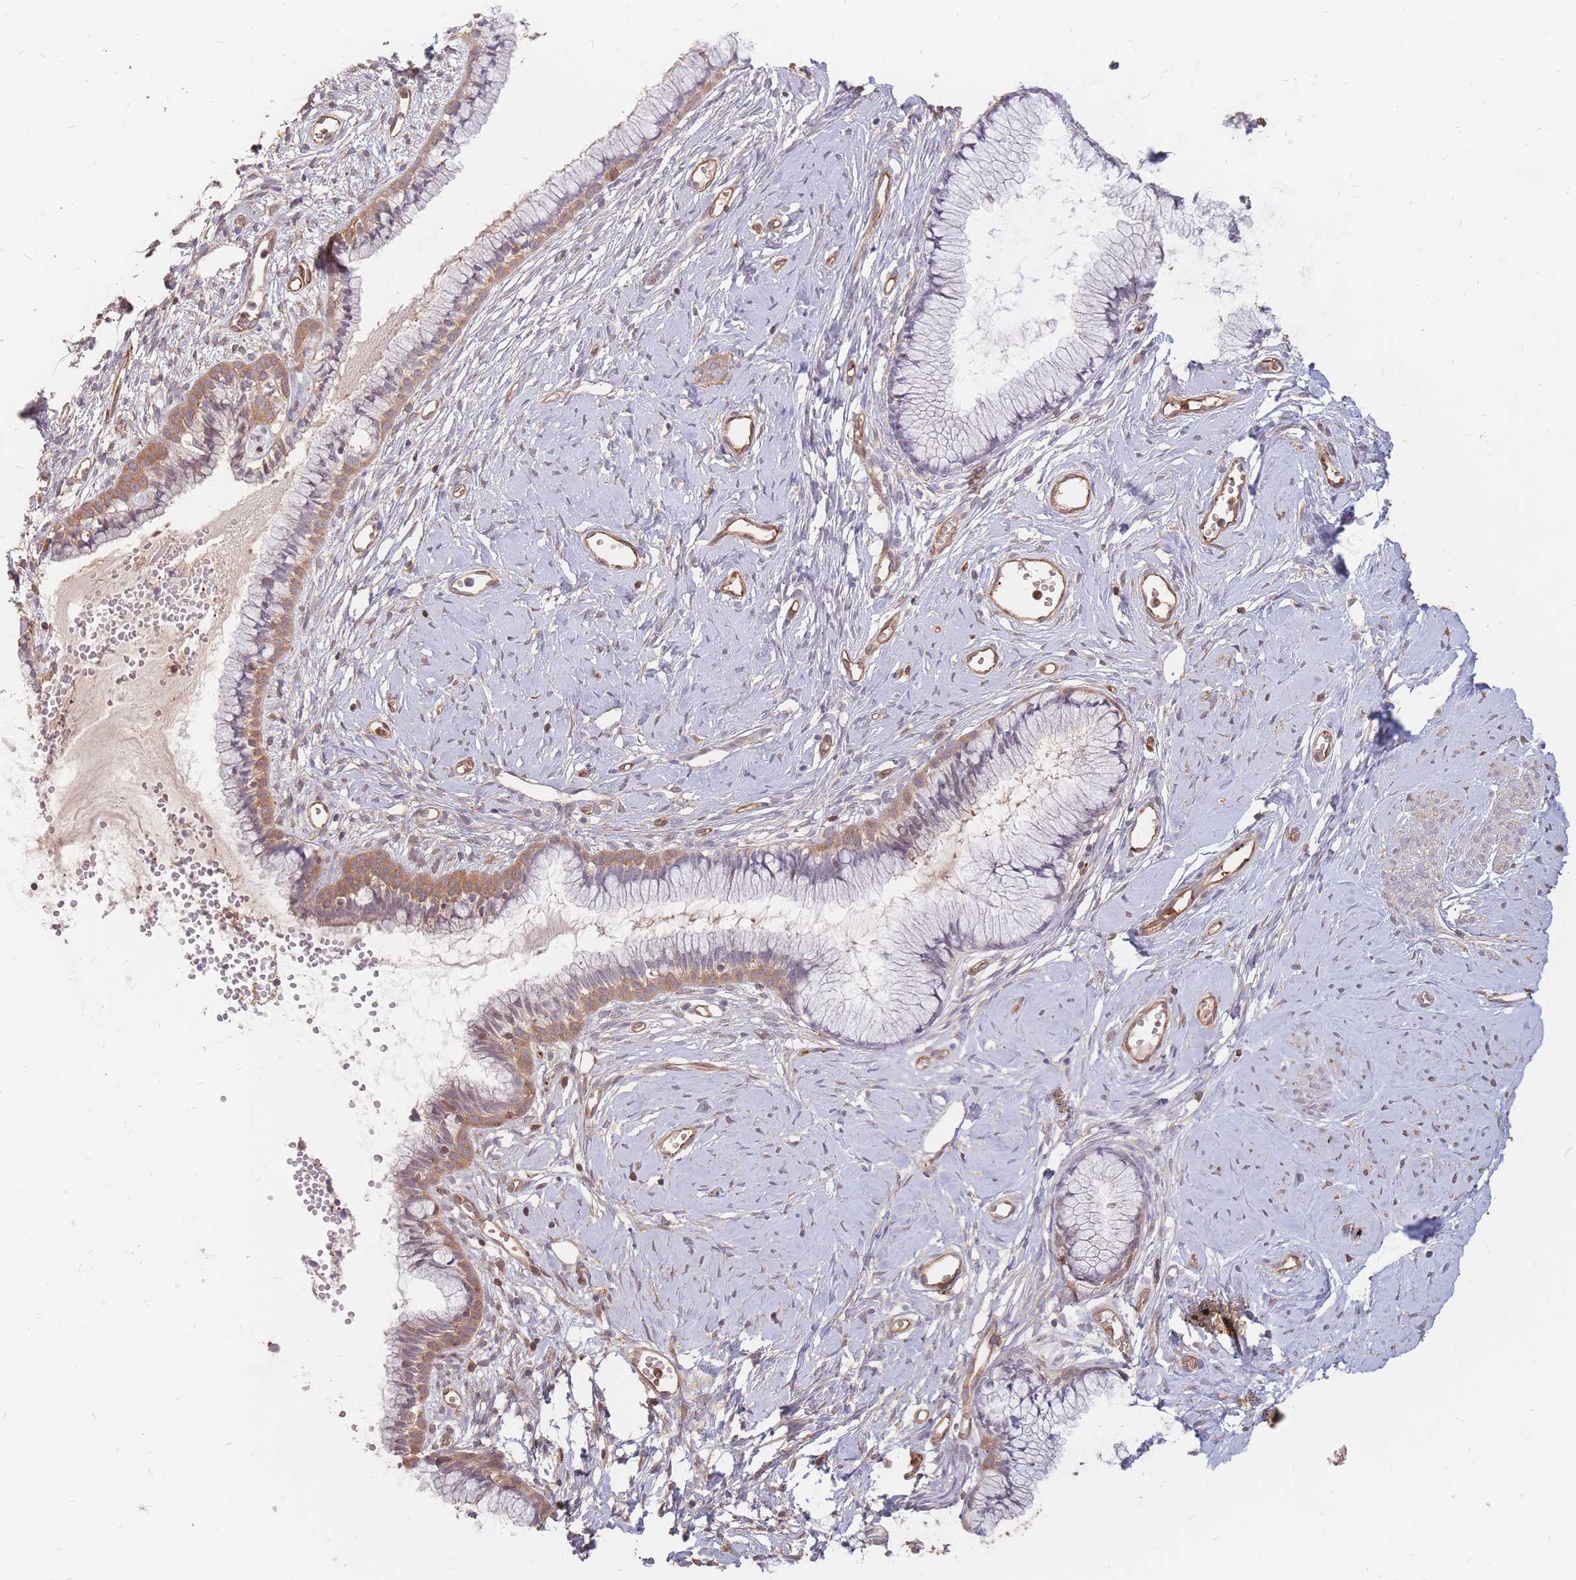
{"staining": {"intensity": "moderate", "quantity": "25%-75%", "location": "cytoplasmic/membranous"}, "tissue": "cervix", "cell_type": "Glandular cells", "image_type": "normal", "snomed": [{"axis": "morphology", "description": "Normal tissue, NOS"}, {"axis": "topography", "description": "Cervix"}], "caption": "A photomicrograph of cervix stained for a protein demonstrates moderate cytoplasmic/membranous brown staining in glandular cells. (brown staining indicates protein expression, while blue staining denotes nuclei).", "gene": "PLS3", "patient": {"sex": "female", "age": 40}}